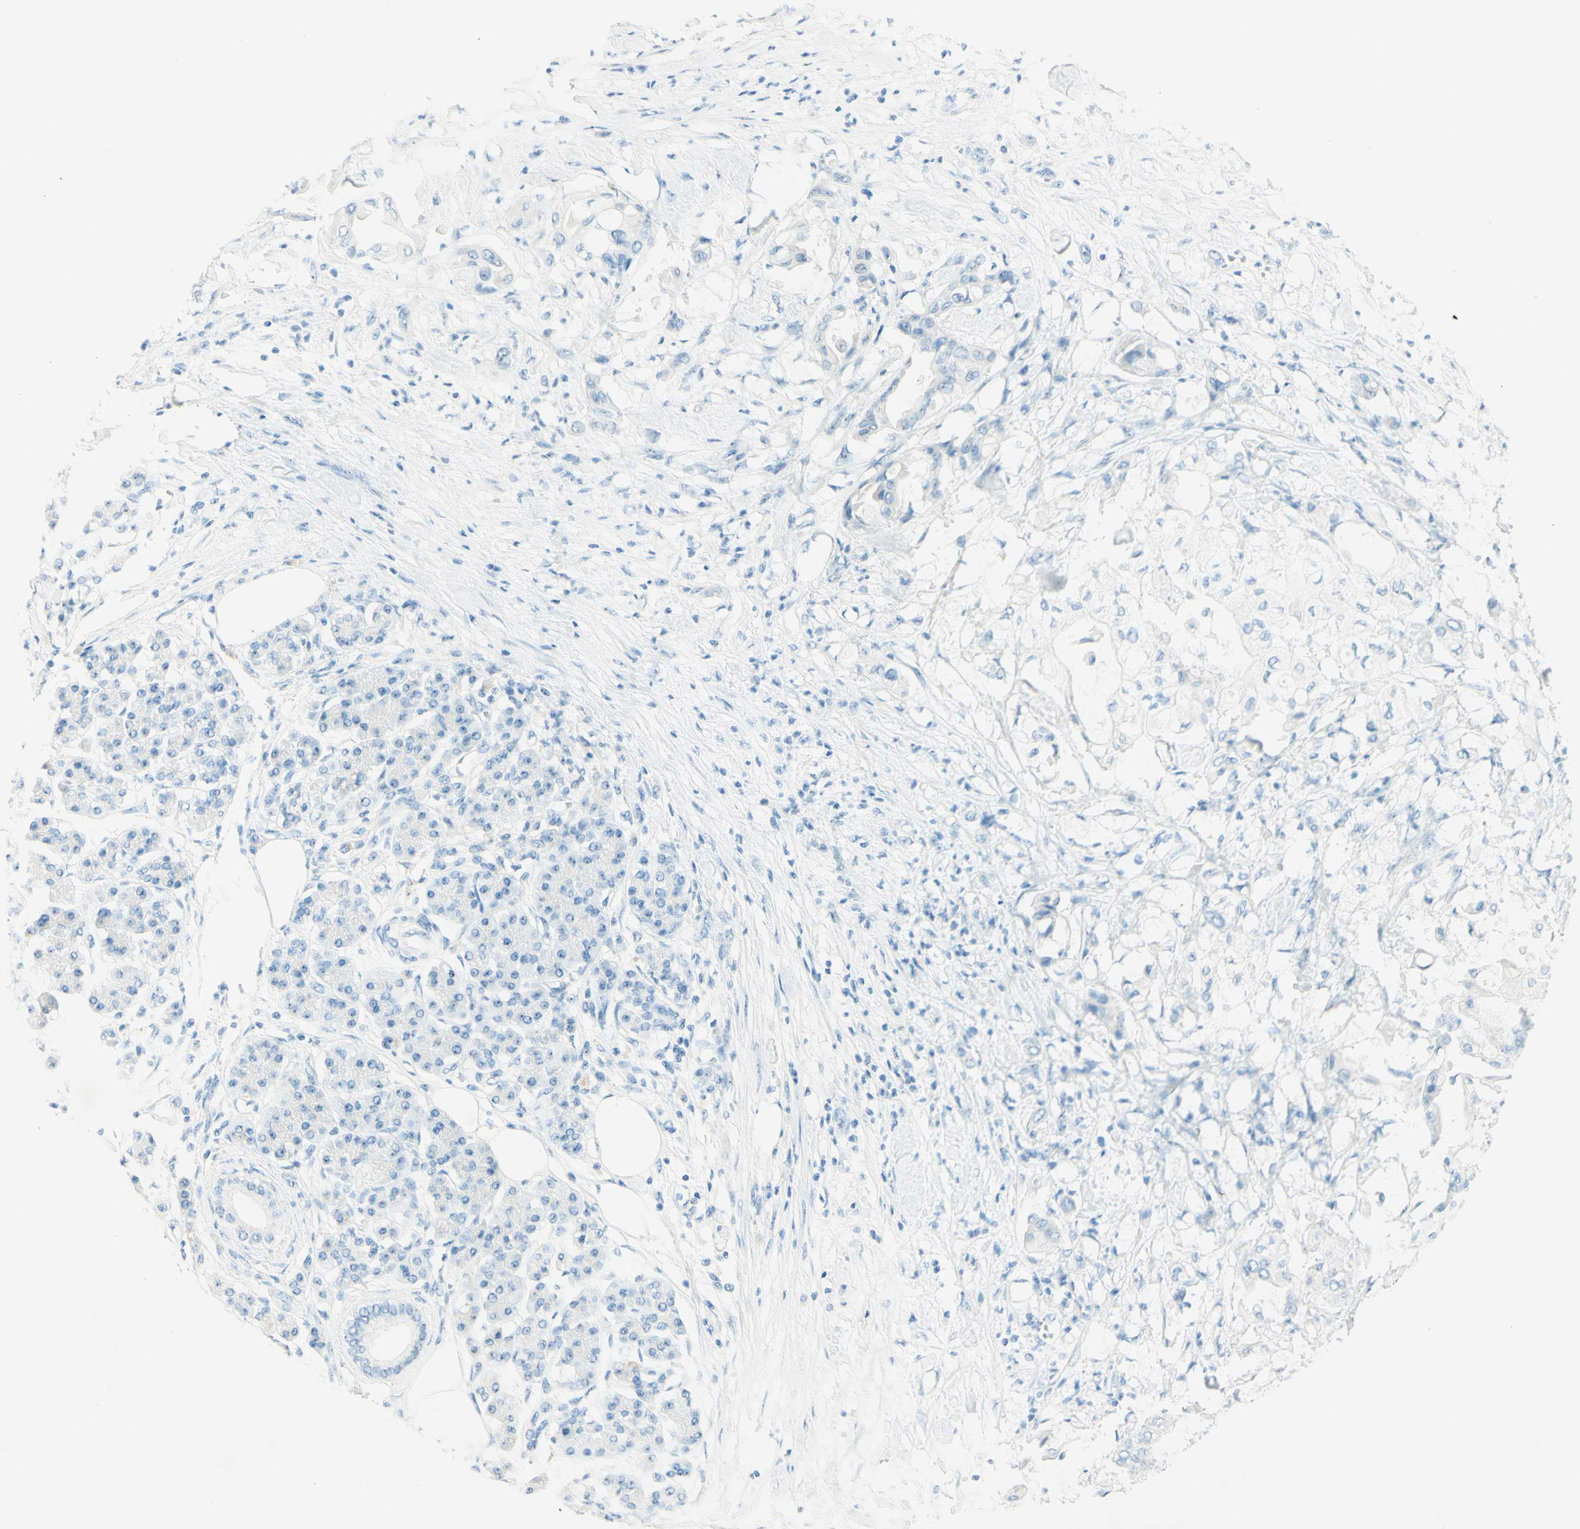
{"staining": {"intensity": "negative", "quantity": "none", "location": "none"}, "tissue": "pancreatic cancer", "cell_type": "Tumor cells", "image_type": "cancer", "snomed": [{"axis": "morphology", "description": "Adenocarcinoma, NOS"}, {"axis": "morphology", "description": "Adenocarcinoma, metastatic, NOS"}, {"axis": "topography", "description": "Lymph node"}, {"axis": "topography", "description": "Pancreas"}, {"axis": "topography", "description": "Duodenum"}], "caption": "The IHC image has no significant staining in tumor cells of pancreatic adenocarcinoma tissue.", "gene": "FMR1NB", "patient": {"sex": "female", "age": 64}}